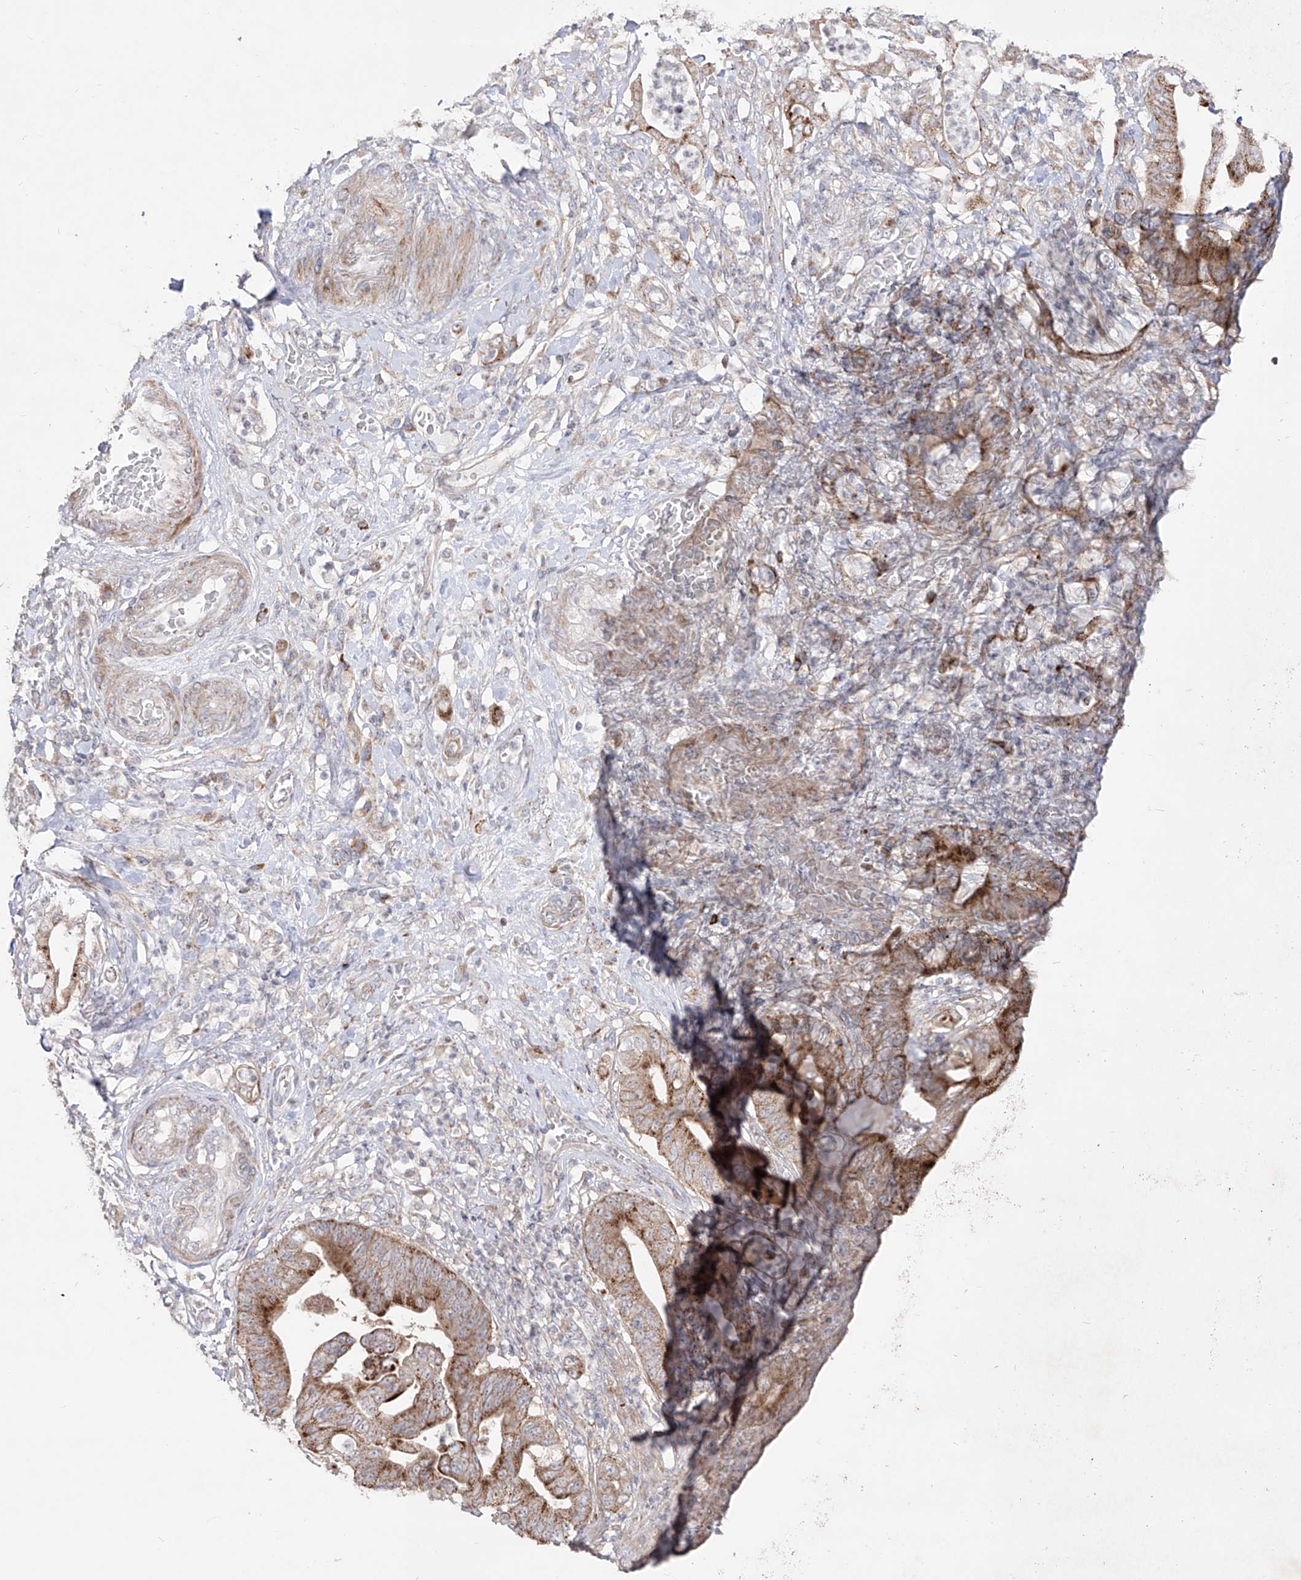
{"staining": {"intensity": "moderate", "quantity": ">75%", "location": "cytoplasmic/membranous"}, "tissue": "stomach cancer", "cell_type": "Tumor cells", "image_type": "cancer", "snomed": [{"axis": "morphology", "description": "Adenocarcinoma, NOS"}, {"axis": "topography", "description": "Stomach"}], "caption": "A photomicrograph showing moderate cytoplasmic/membranous staining in approximately >75% of tumor cells in adenocarcinoma (stomach), as visualized by brown immunohistochemical staining.", "gene": "YKT6", "patient": {"sex": "female", "age": 73}}